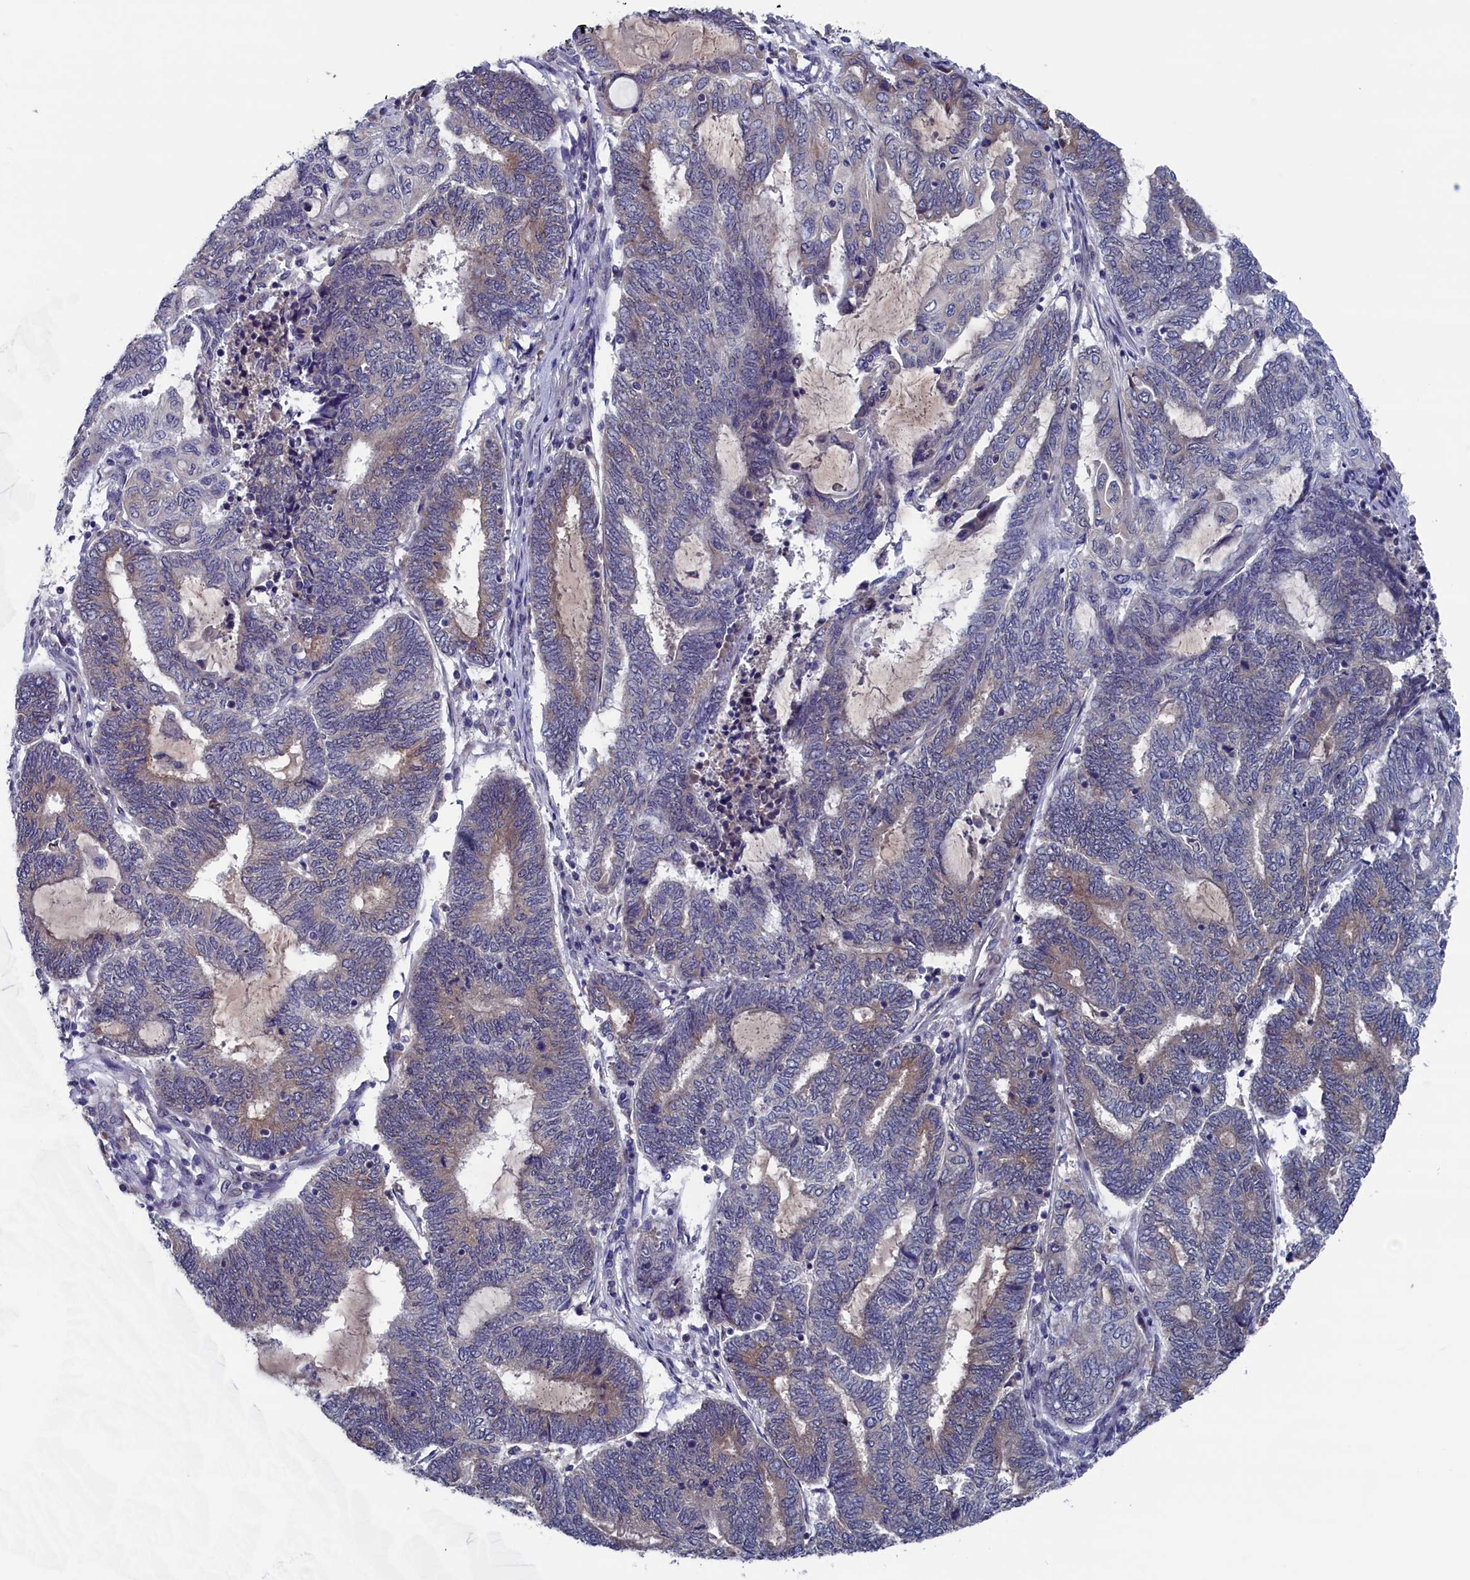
{"staining": {"intensity": "weak", "quantity": "25%-75%", "location": "cytoplasmic/membranous"}, "tissue": "endometrial cancer", "cell_type": "Tumor cells", "image_type": "cancer", "snomed": [{"axis": "morphology", "description": "Adenocarcinoma, NOS"}, {"axis": "topography", "description": "Uterus"}, {"axis": "topography", "description": "Endometrium"}], "caption": "IHC (DAB (3,3'-diaminobenzidine)) staining of human endometrial adenocarcinoma reveals weak cytoplasmic/membranous protein staining in about 25%-75% of tumor cells.", "gene": "SPATA13", "patient": {"sex": "female", "age": 70}}